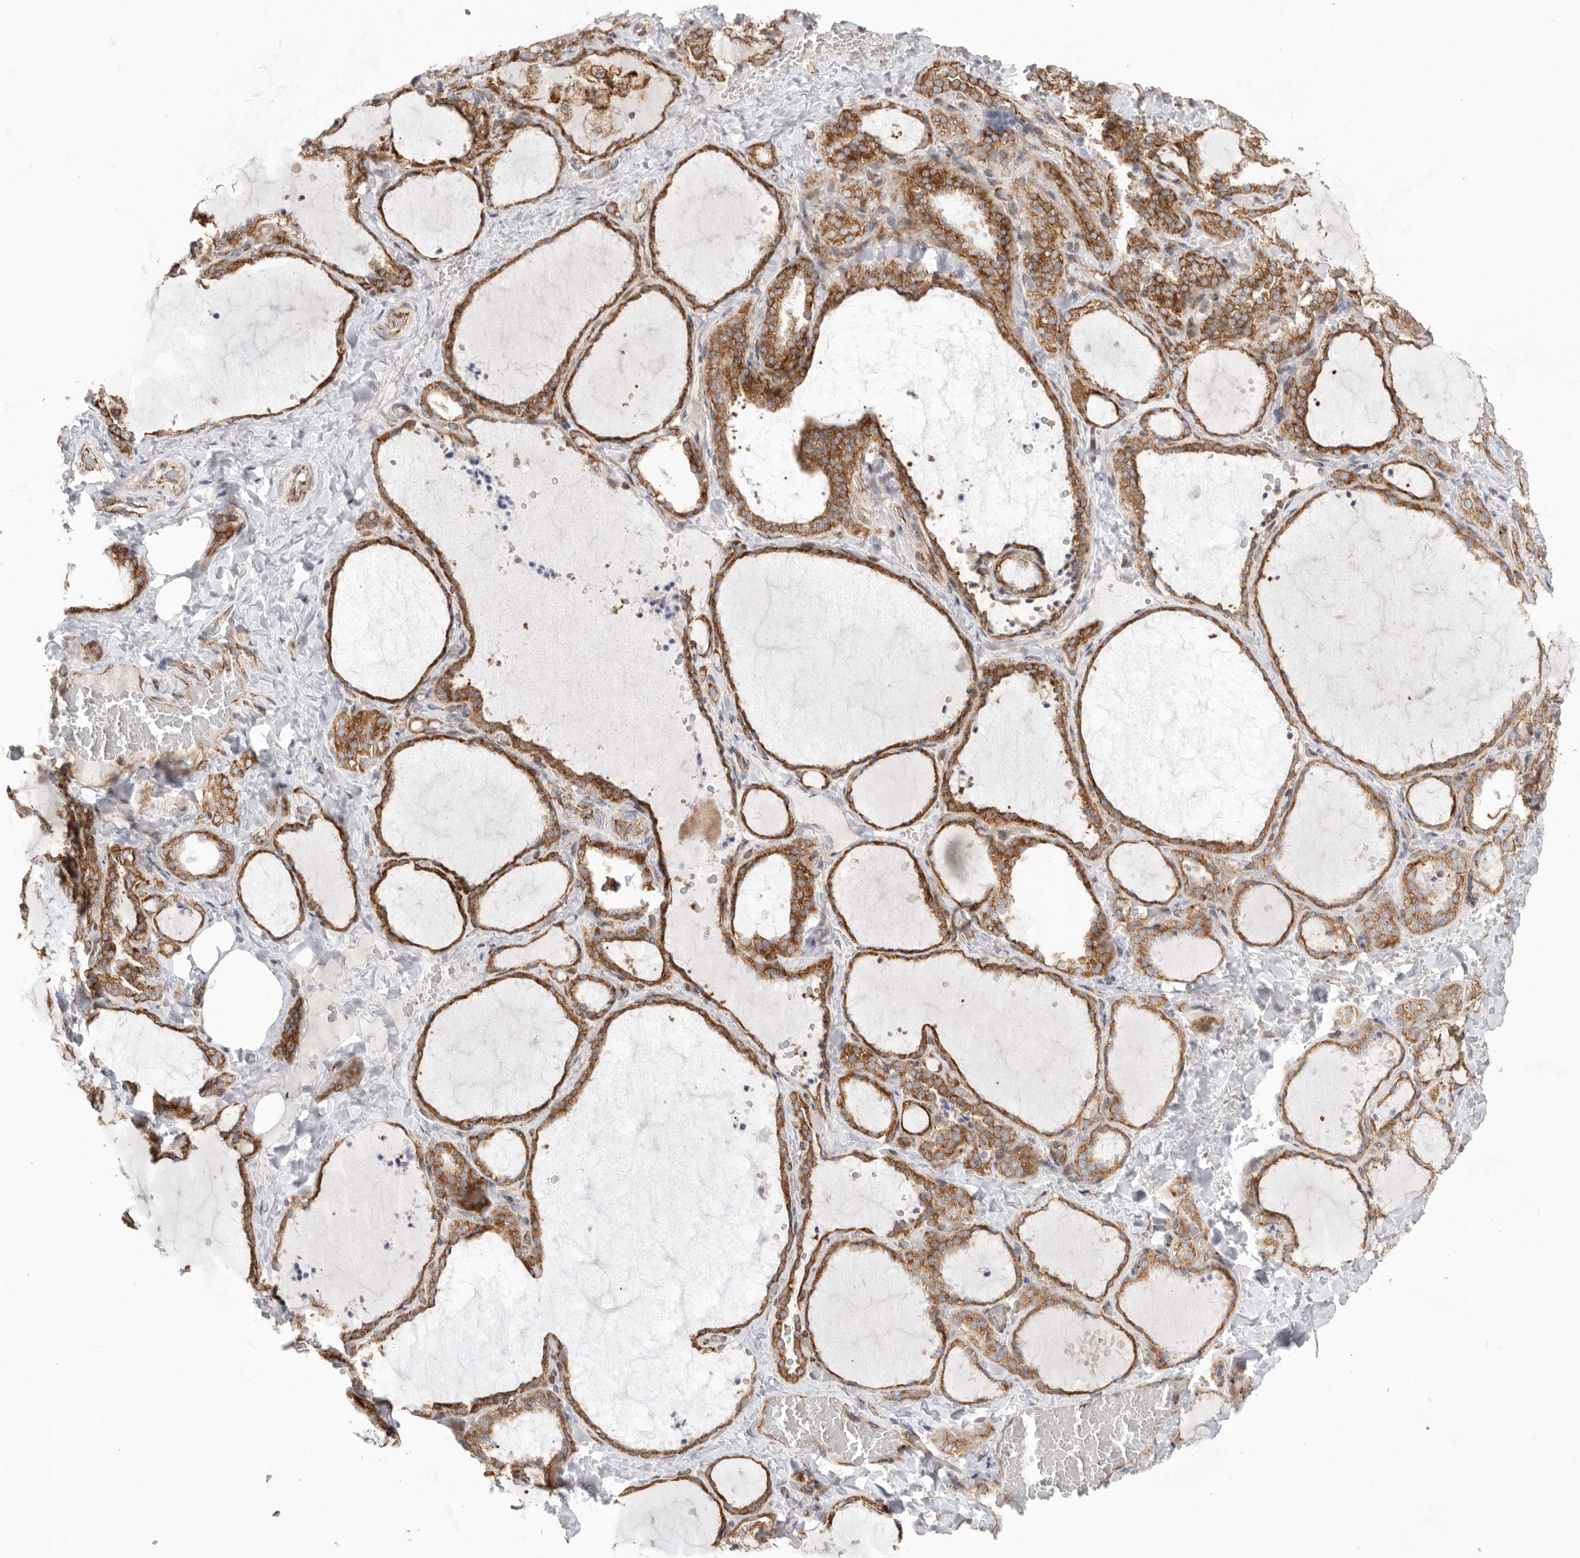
{"staining": {"intensity": "strong", "quantity": ">75%", "location": "cytoplasmic/membranous"}, "tissue": "thyroid gland", "cell_type": "Glandular cells", "image_type": "normal", "snomed": [{"axis": "morphology", "description": "Normal tissue, NOS"}, {"axis": "topography", "description": "Thyroid gland"}], "caption": "A brown stain highlights strong cytoplasmic/membranous expression of a protein in glandular cells of benign human thyroid gland.", "gene": "SERBP1", "patient": {"sex": "female", "age": 22}}